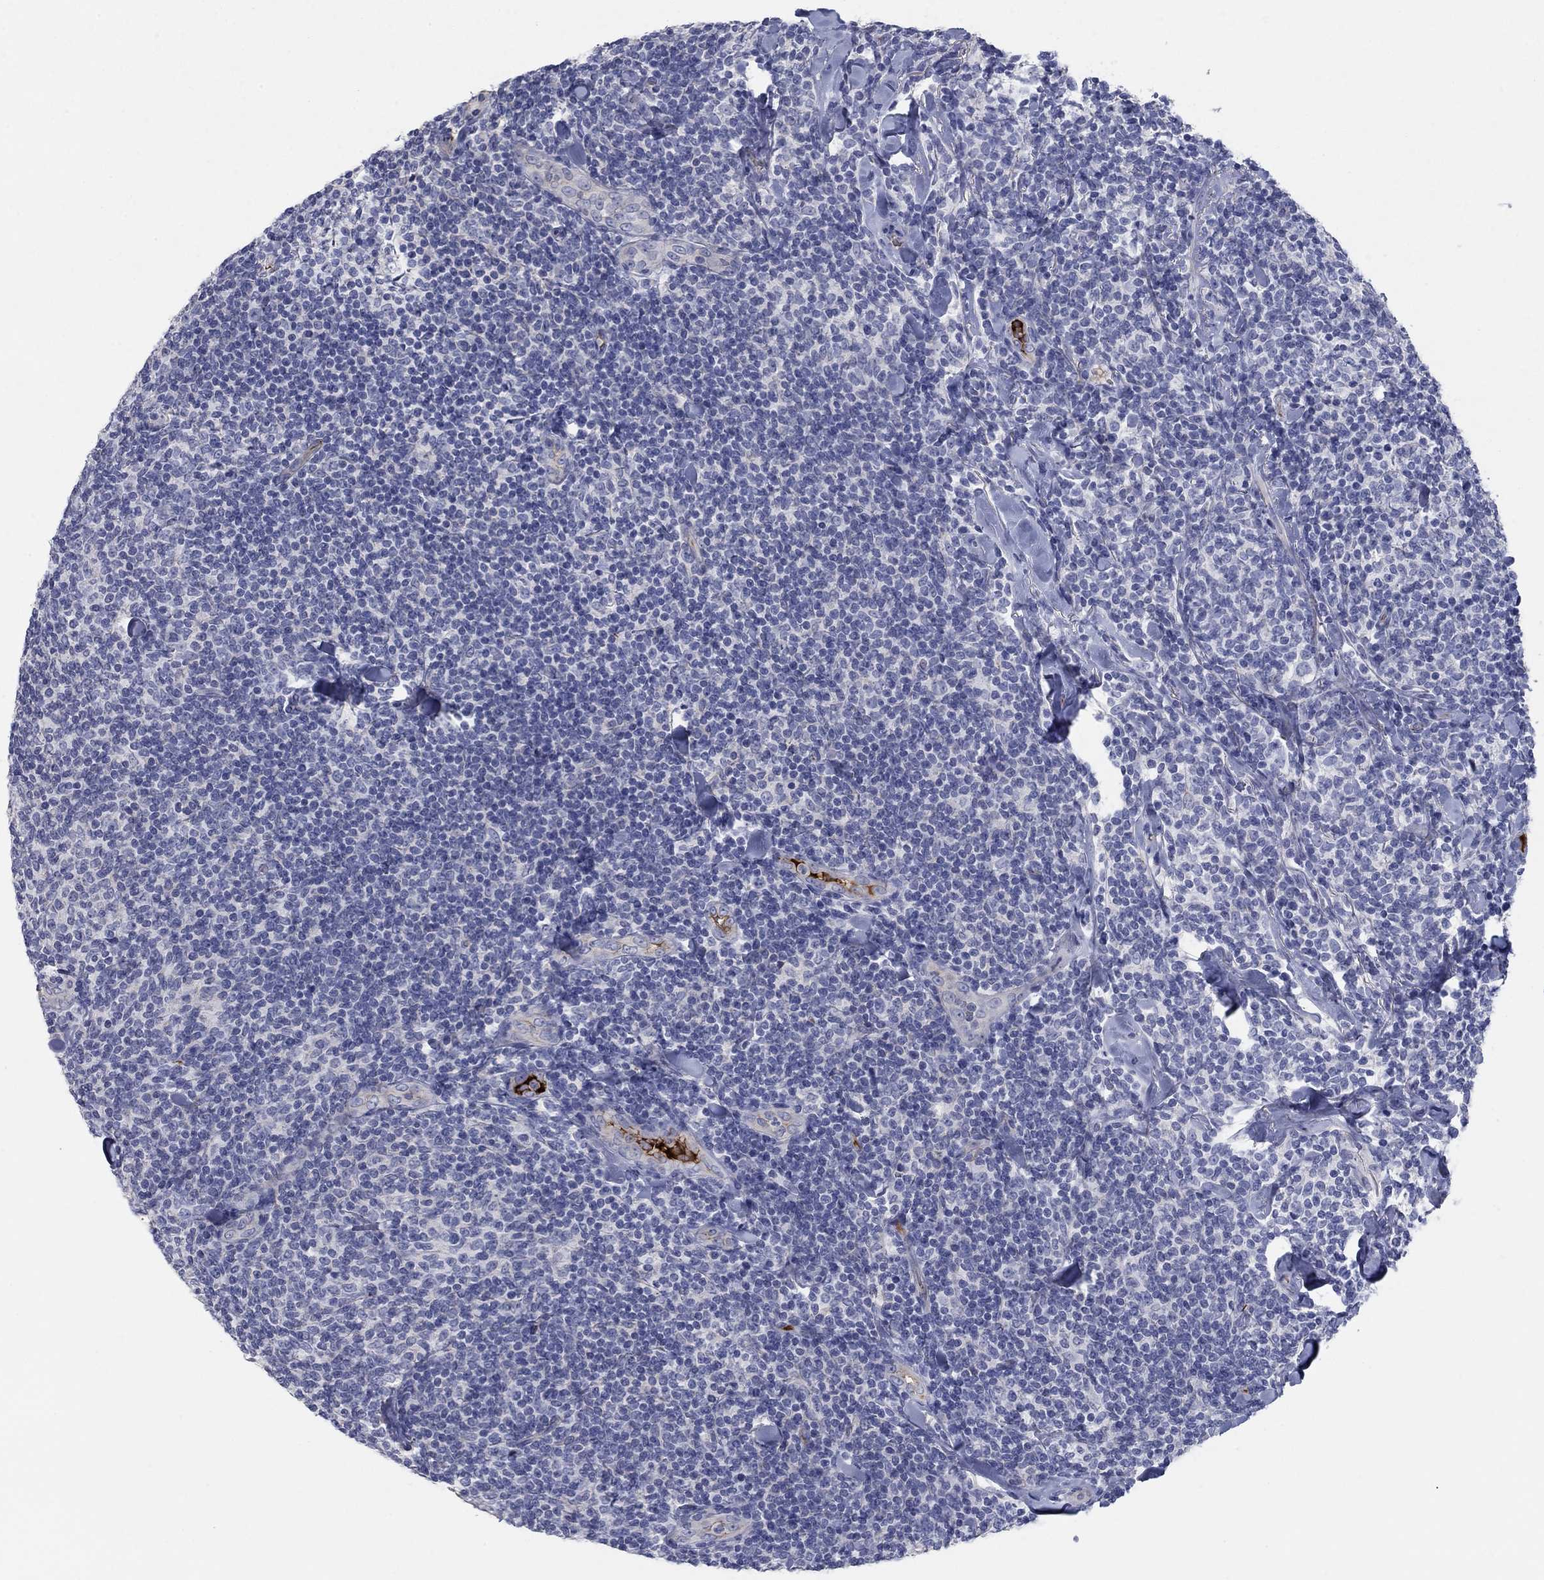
{"staining": {"intensity": "negative", "quantity": "none", "location": "none"}, "tissue": "lymphoma", "cell_type": "Tumor cells", "image_type": "cancer", "snomed": [{"axis": "morphology", "description": "Malignant lymphoma, non-Hodgkin's type, Low grade"}, {"axis": "topography", "description": "Lymph node"}], "caption": "Protein analysis of malignant lymphoma, non-Hodgkin's type (low-grade) exhibits no significant staining in tumor cells. The staining was performed using DAB to visualize the protein expression in brown, while the nuclei were stained in blue with hematoxylin (Magnification: 20x).", "gene": "APOC3", "patient": {"sex": "female", "age": 56}}